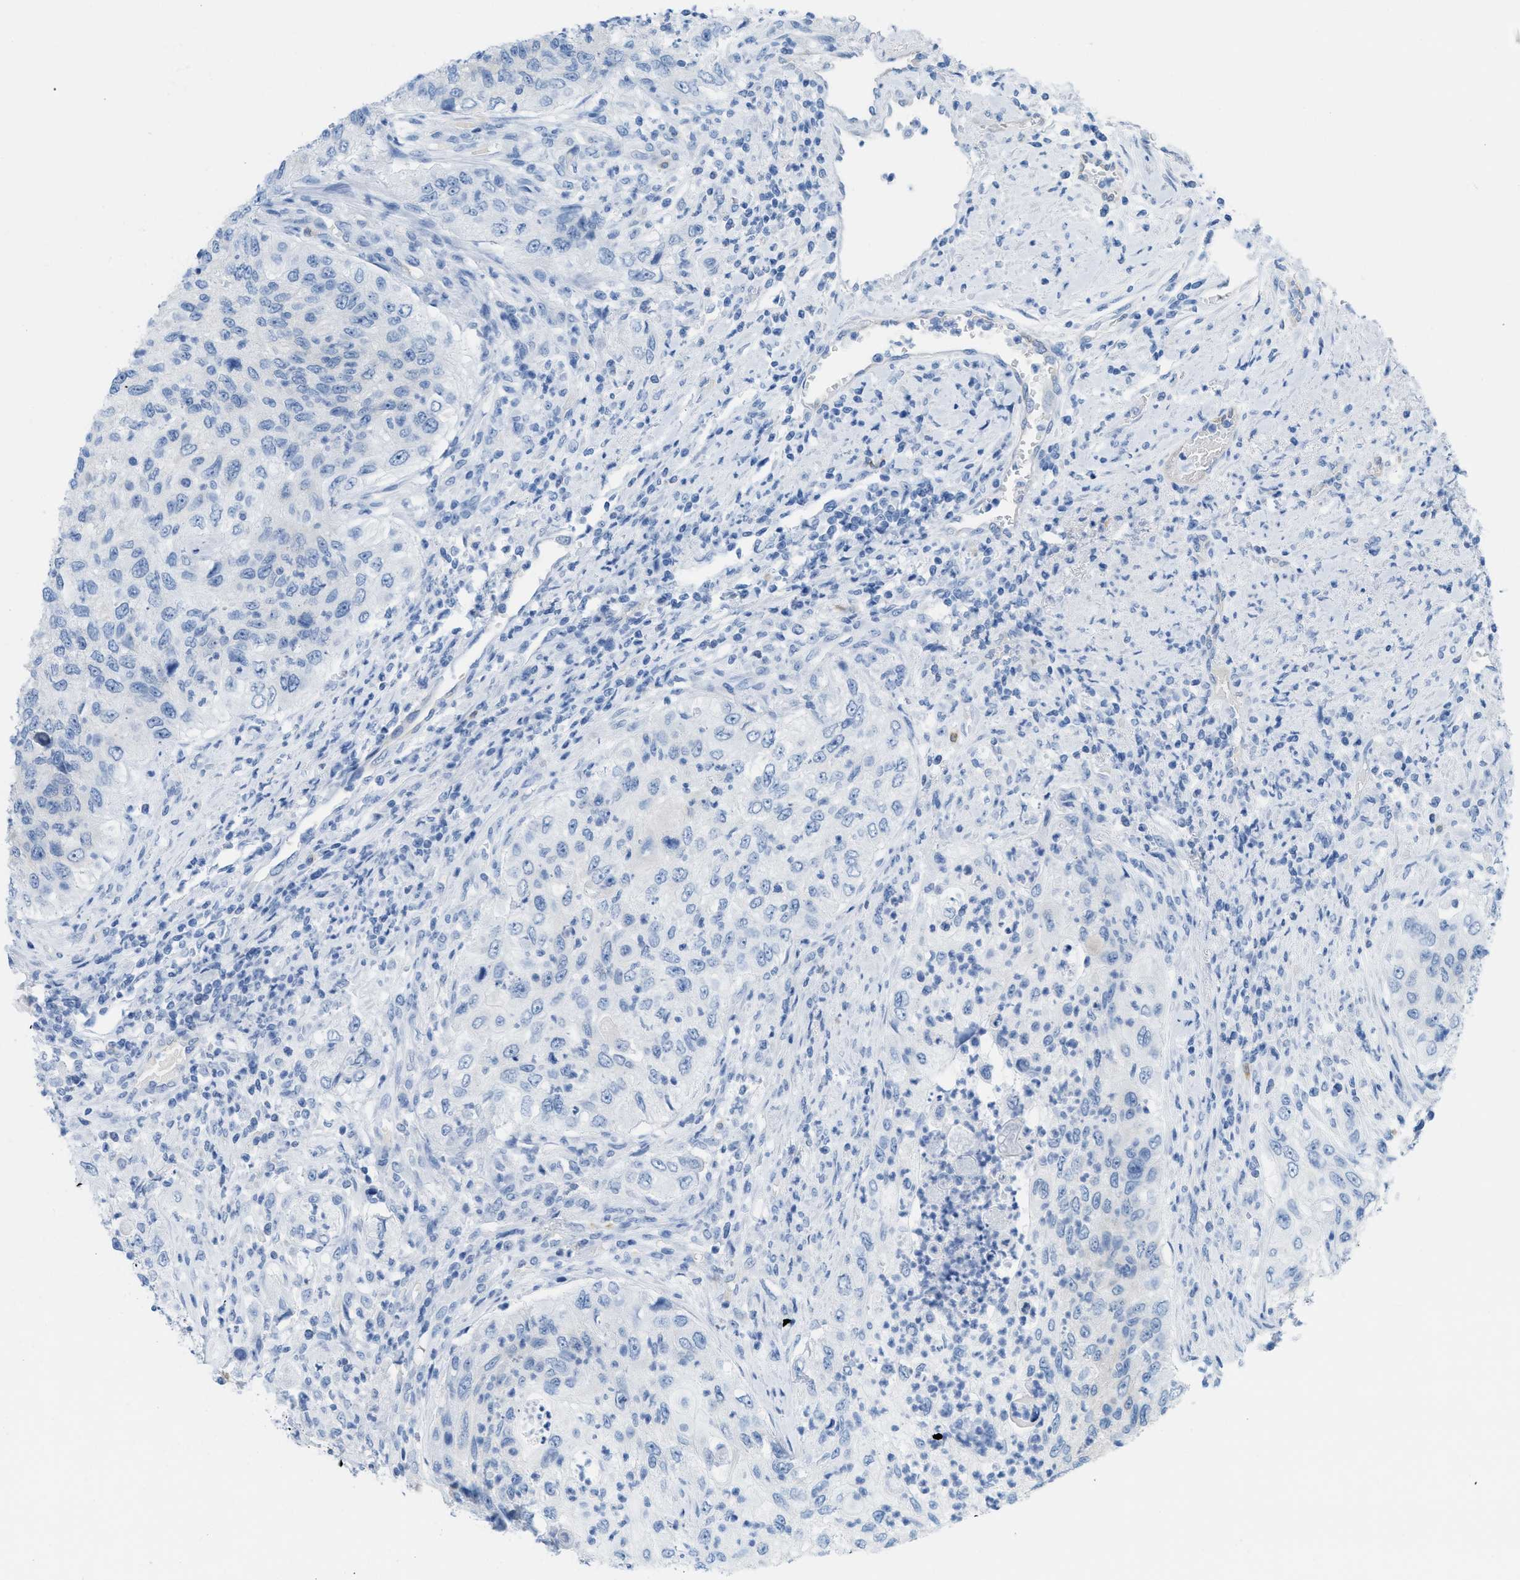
{"staining": {"intensity": "negative", "quantity": "none", "location": "none"}, "tissue": "urothelial cancer", "cell_type": "Tumor cells", "image_type": "cancer", "snomed": [{"axis": "morphology", "description": "Urothelial carcinoma, High grade"}, {"axis": "topography", "description": "Urinary bladder"}], "caption": "High magnification brightfield microscopy of urothelial carcinoma (high-grade) stained with DAB (brown) and counterstained with hematoxylin (blue): tumor cells show no significant staining.", "gene": "ASGR1", "patient": {"sex": "female", "age": 60}}